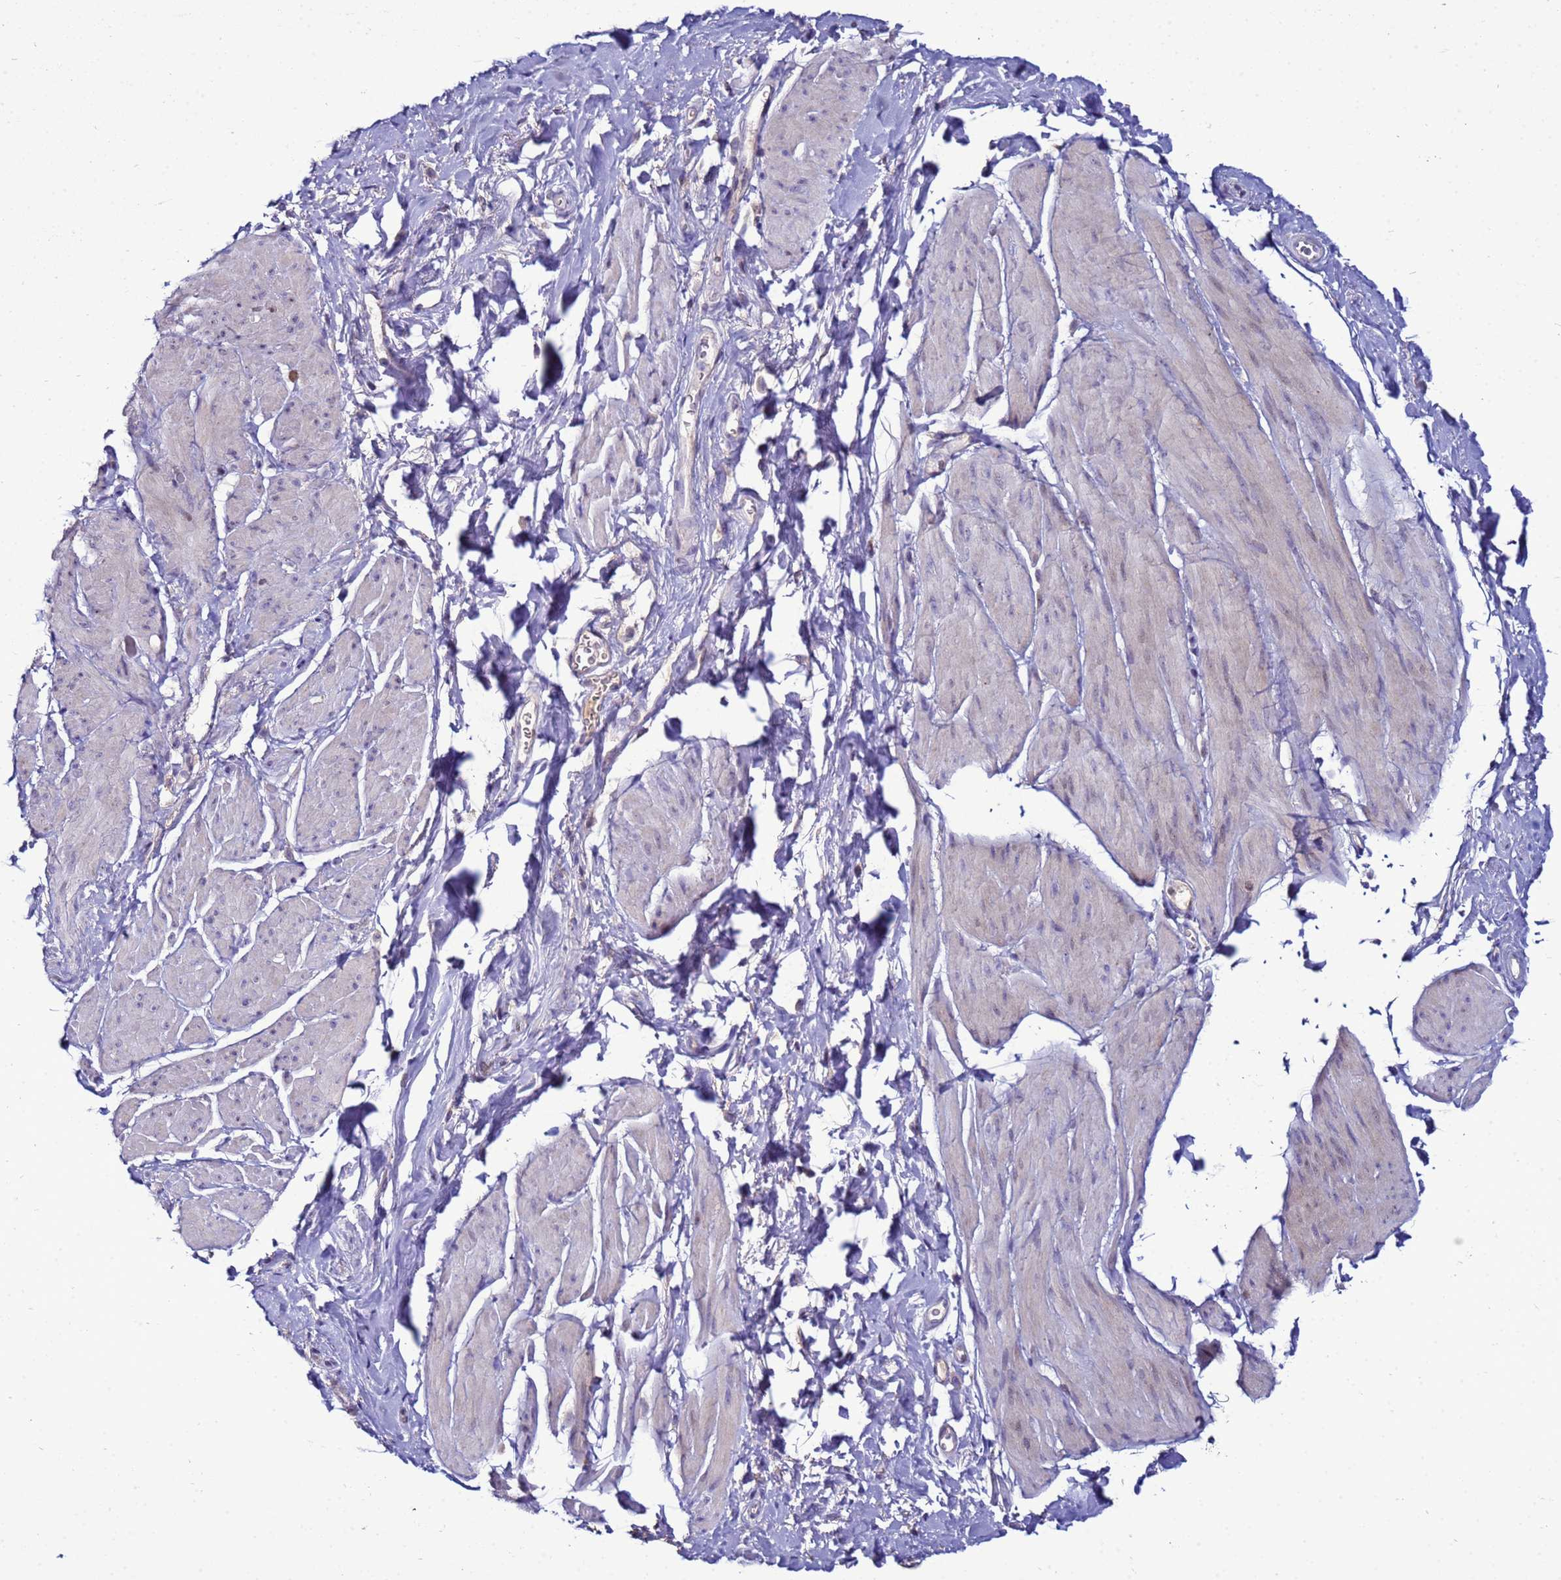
{"staining": {"intensity": "negative", "quantity": "none", "location": "none"}, "tissue": "smooth muscle", "cell_type": "Smooth muscle cells", "image_type": "normal", "snomed": [{"axis": "morphology", "description": "Normal tissue, NOS"}, {"axis": "topography", "description": "Smooth muscle"}, {"axis": "topography", "description": "Peripheral nerve tissue"}], "caption": "Image shows no protein positivity in smooth muscle cells of unremarkable smooth muscle.", "gene": "NOL8", "patient": {"sex": "male", "age": 69}}